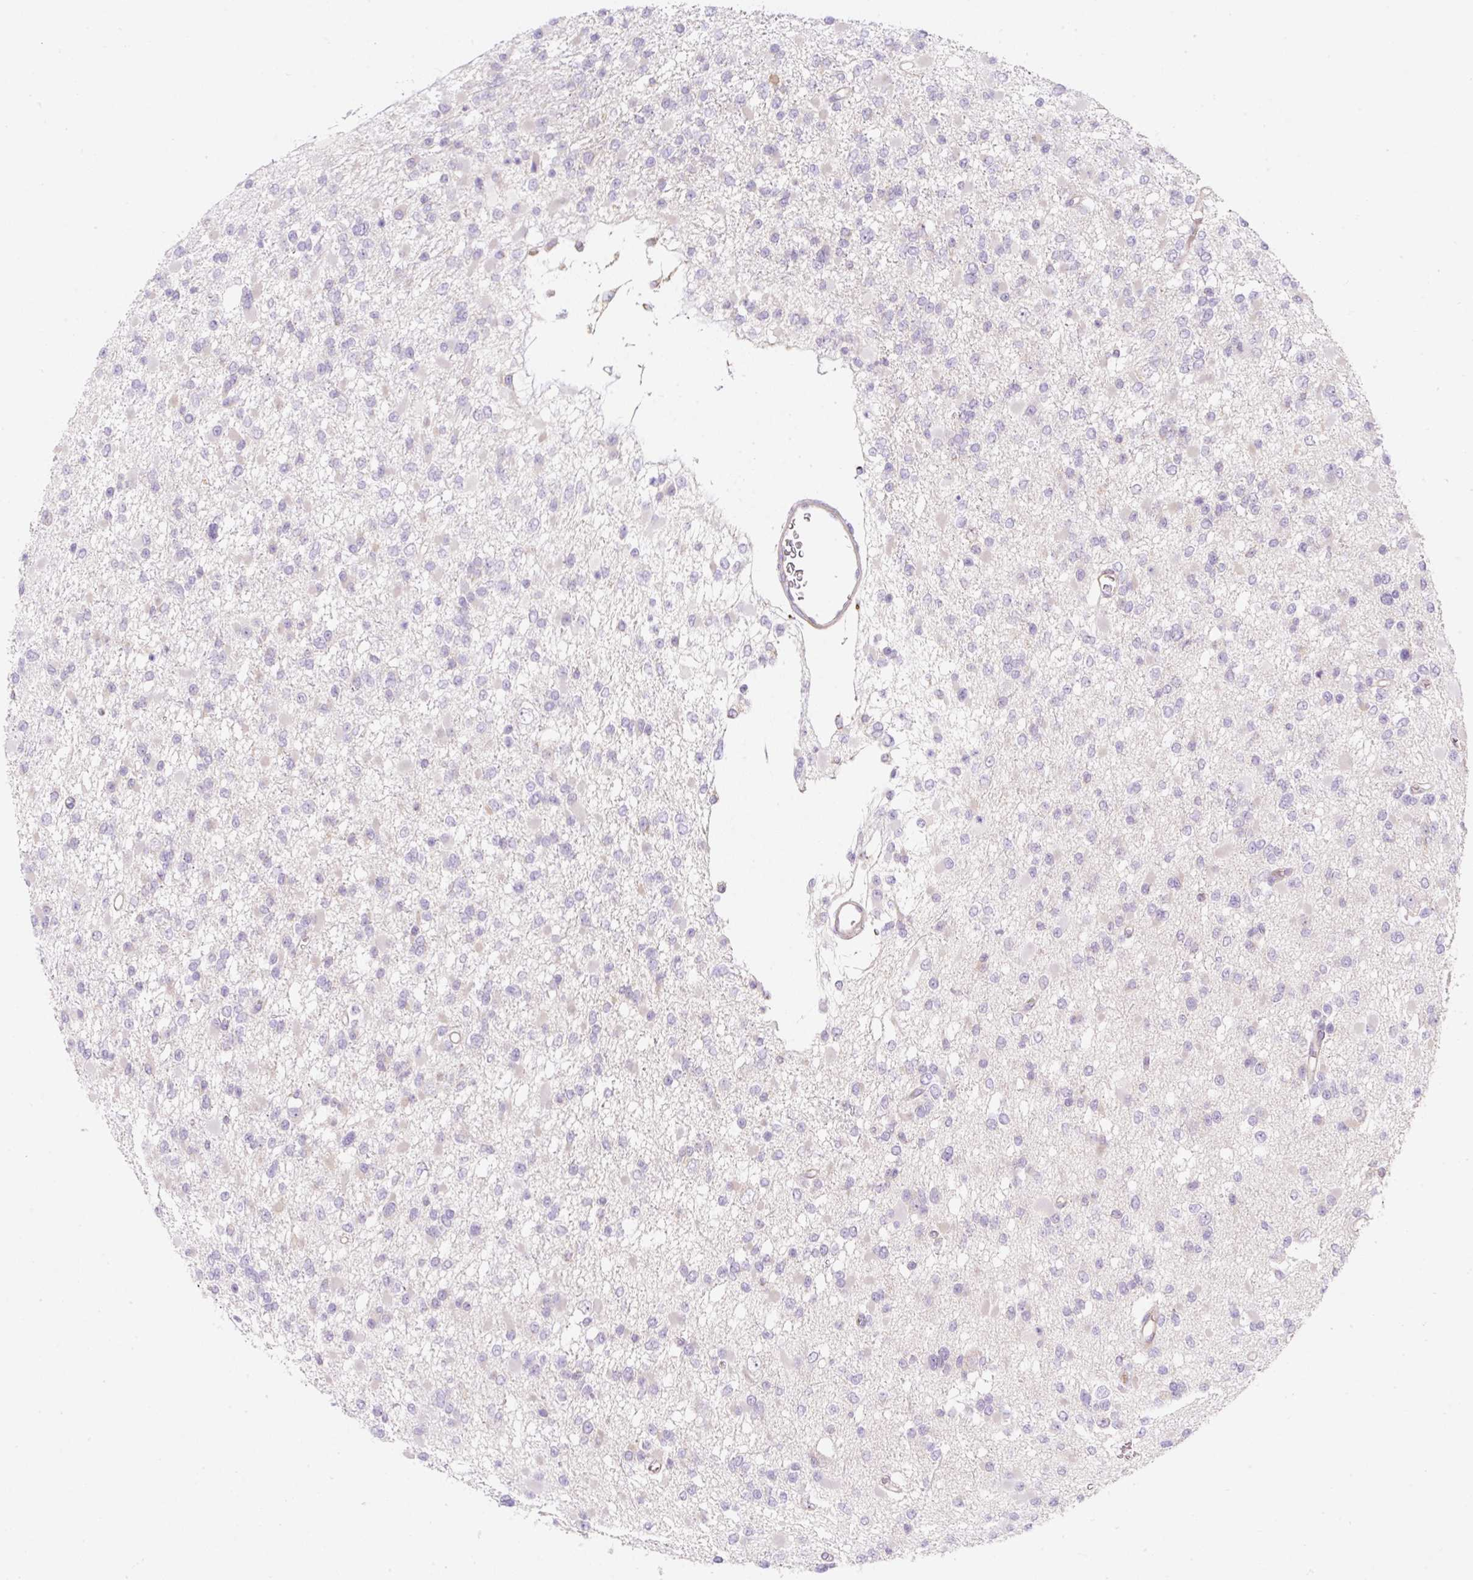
{"staining": {"intensity": "negative", "quantity": "none", "location": "none"}, "tissue": "glioma", "cell_type": "Tumor cells", "image_type": "cancer", "snomed": [{"axis": "morphology", "description": "Glioma, malignant, Low grade"}, {"axis": "topography", "description": "Brain"}], "caption": "Tumor cells are negative for brown protein staining in glioma.", "gene": "ERAP2", "patient": {"sex": "female", "age": 22}}